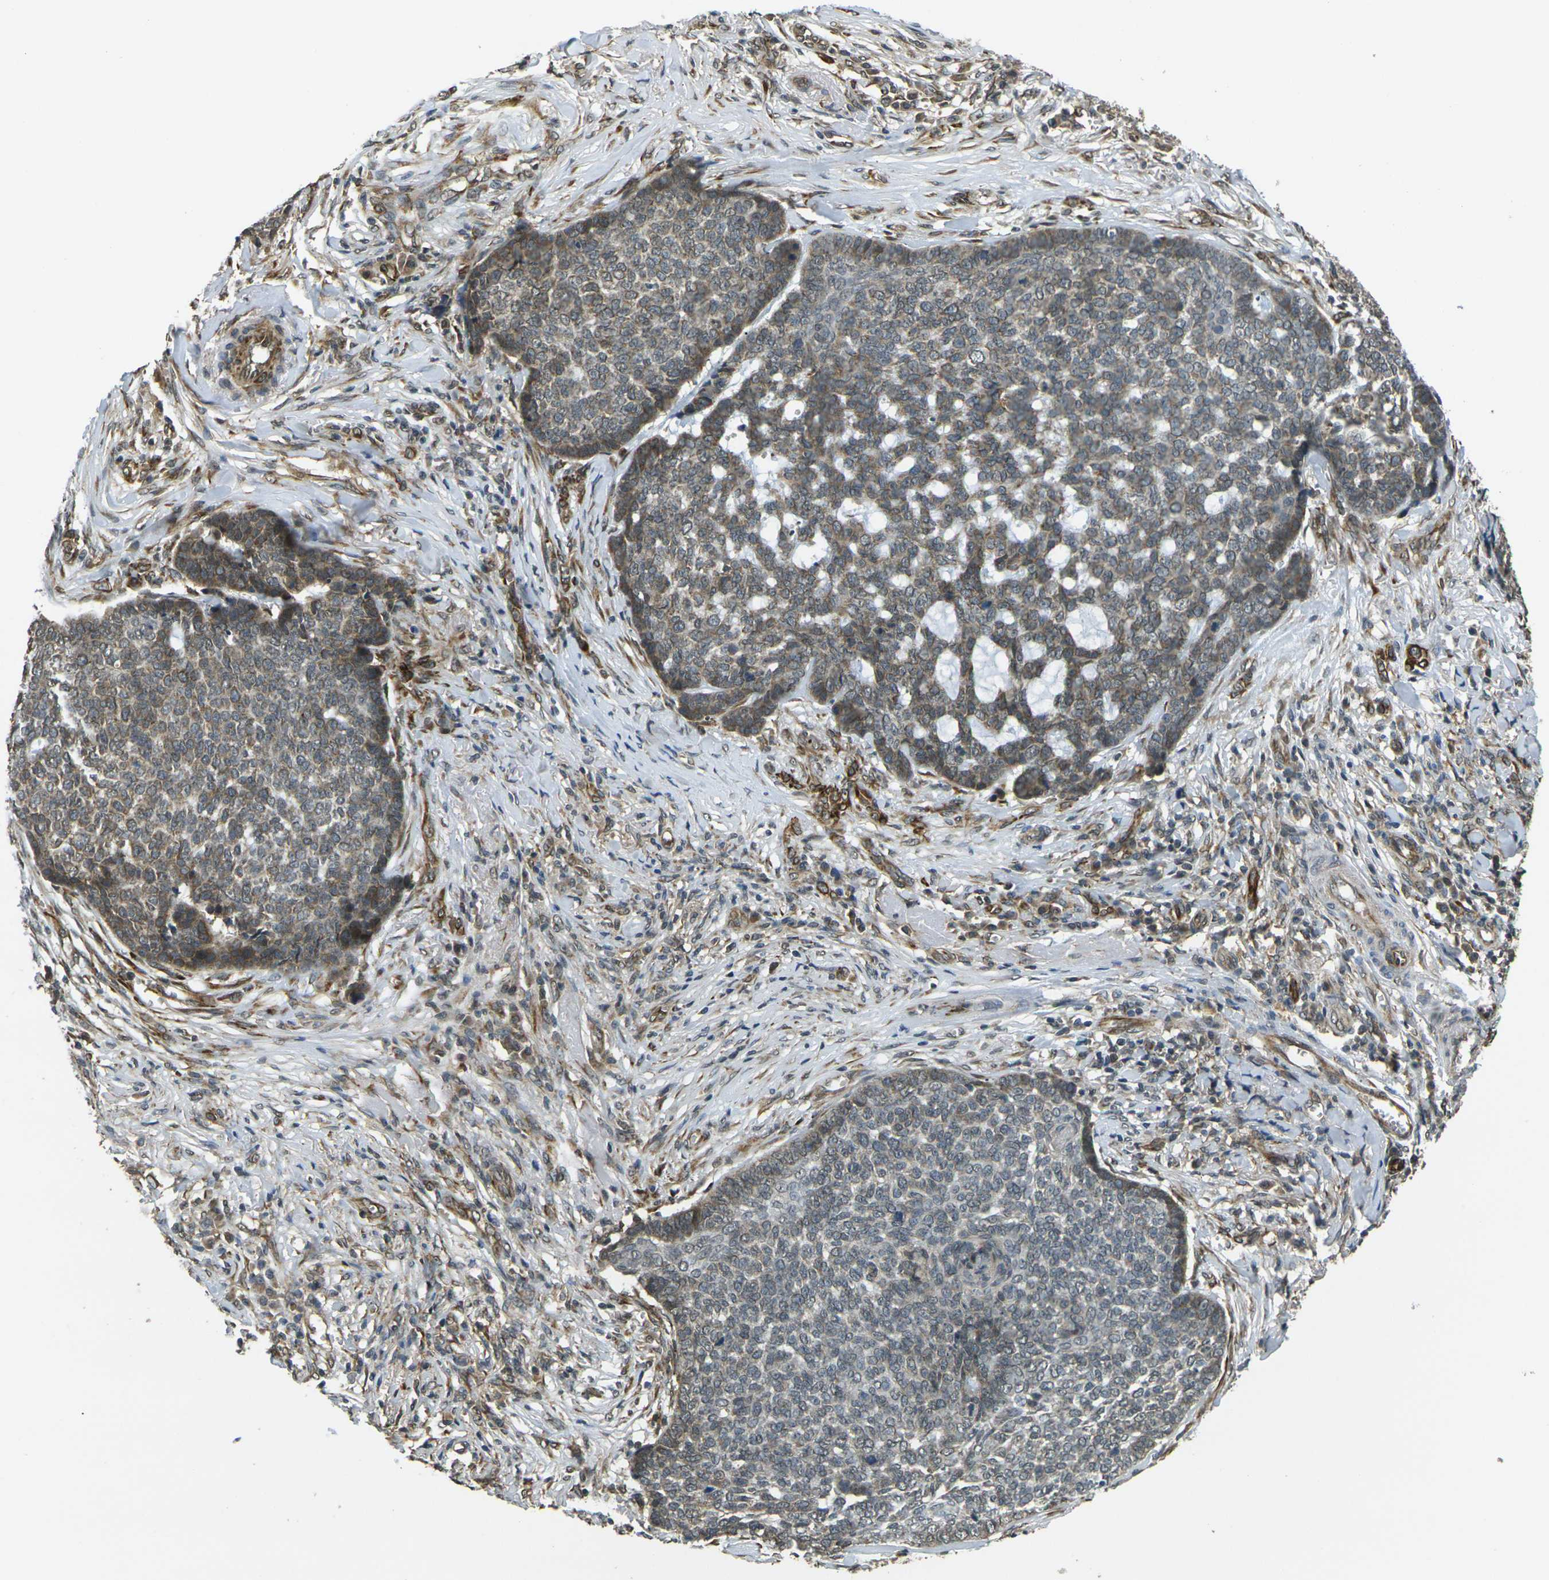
{"staining": {"intensity": "weak", "quantity": "25%-75%", "location": "cytoplasmic/membranous"}, "tissue": "skin cancer", "cell_type": "Tumor cells", "image_type": "cancer", "snomed": [{"axis": "morphology", "description": "Basal cell carcinoma"}, {"axis": "topography", "description": "Skin"}], "caption": "Approximately 25%-75% of tumor cells in skin cancer (basal cell carcinoma) display weak cytoplasmic/membranous protein positivity as visualized by brown immunohistochemical staining.", "gene": "FUT11", "patient": {"sex": "male", "age": 84}}